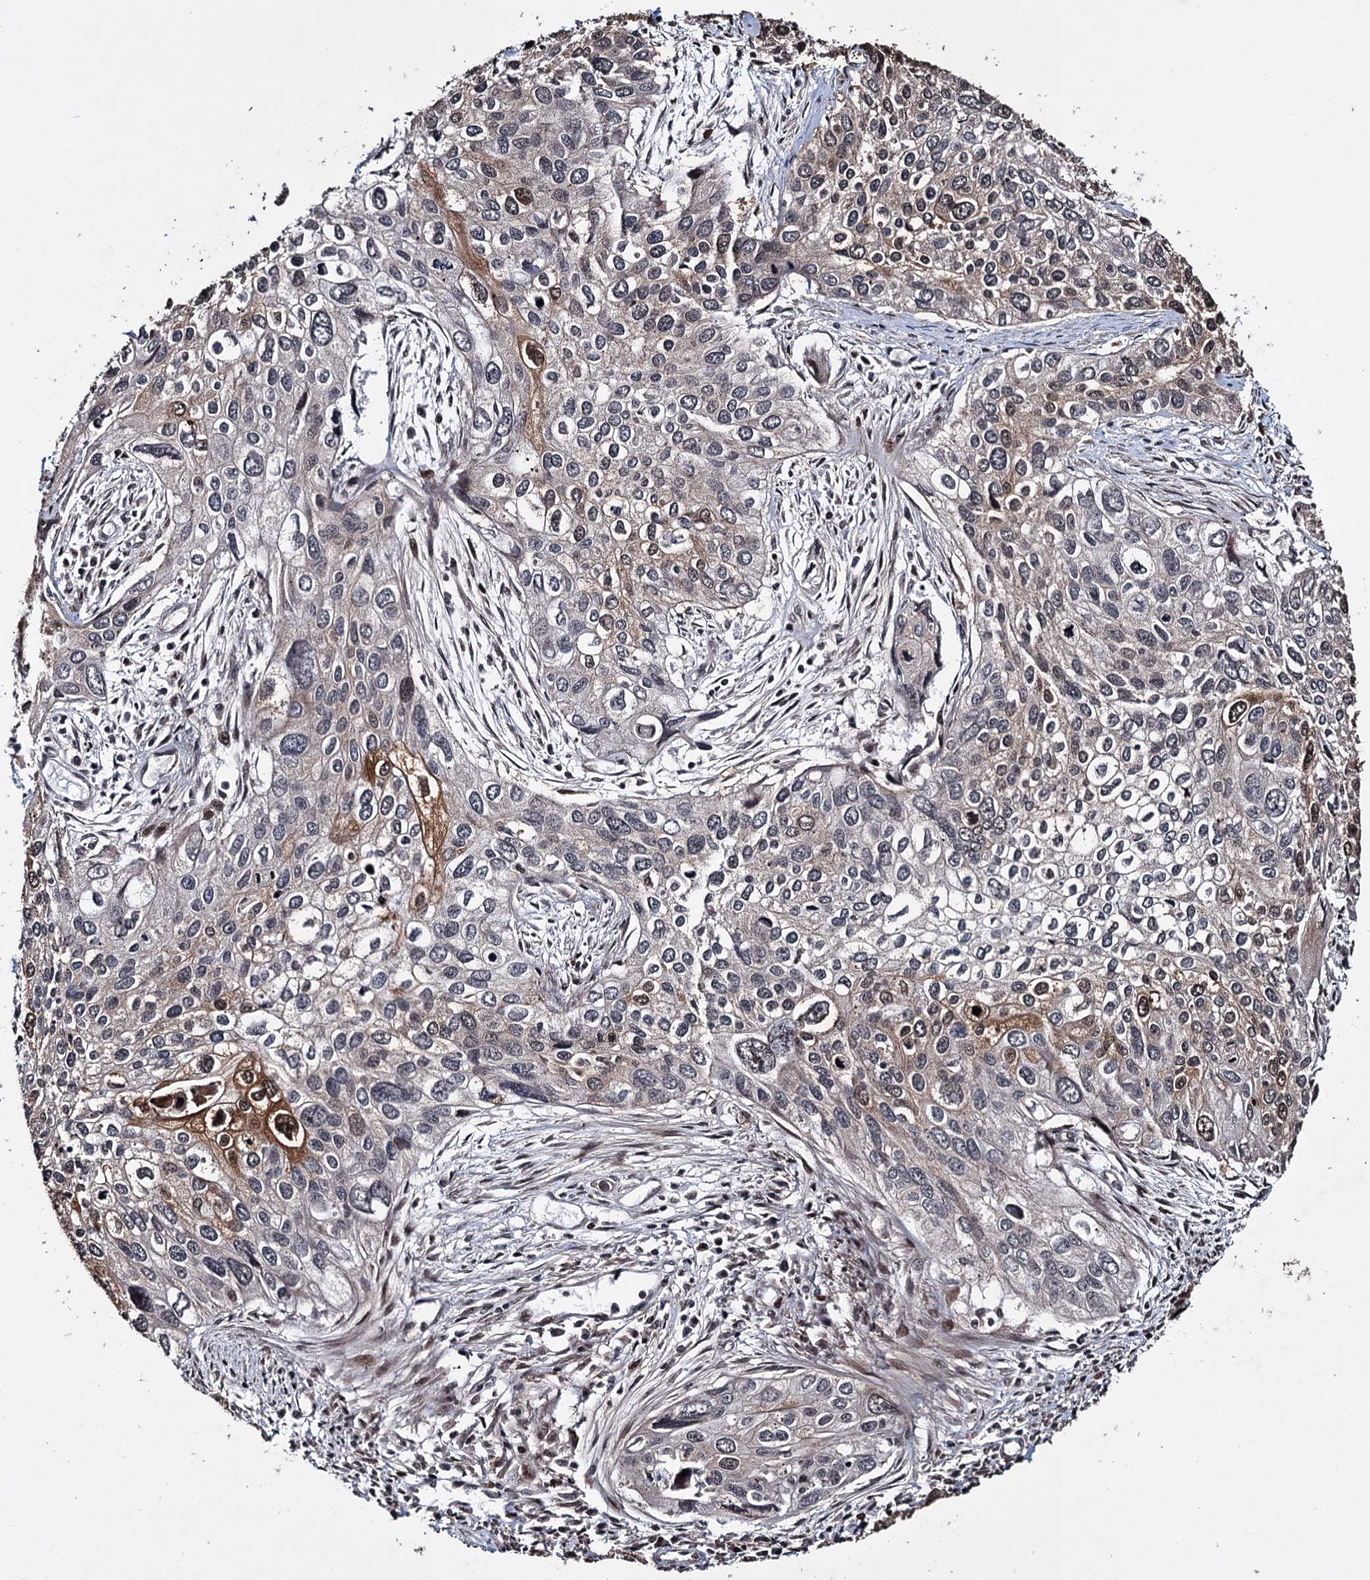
{"staining": {"intensity": "moderate", "quantity": "<25%", "location": "cytoplasmic/membranous,nuclear"}, "tissue": "cervical cancer", "cell_type": "Tumor cells", "image_type": "cancer", "snomed": [{"axis": "morphology", "description": "Squamous cell carcinoma, NOS"}, {"axis": "topography", "description": "Cervix"}], "caption": "Cervical cancer (squamous cell carcinoma) stained with DAB immunohistochemistry (IHC) displays low levels of moderate cytoplasmic/membranous and nuclear staining in approximately <25% of tumor cells. The protein of interest is stained brown, and the nuclei are stained in blue (DAB IHC with brightfield microscopy, high magnification).", "gene": "EYA4", "patient": {"sex": "female", "age": 55}}